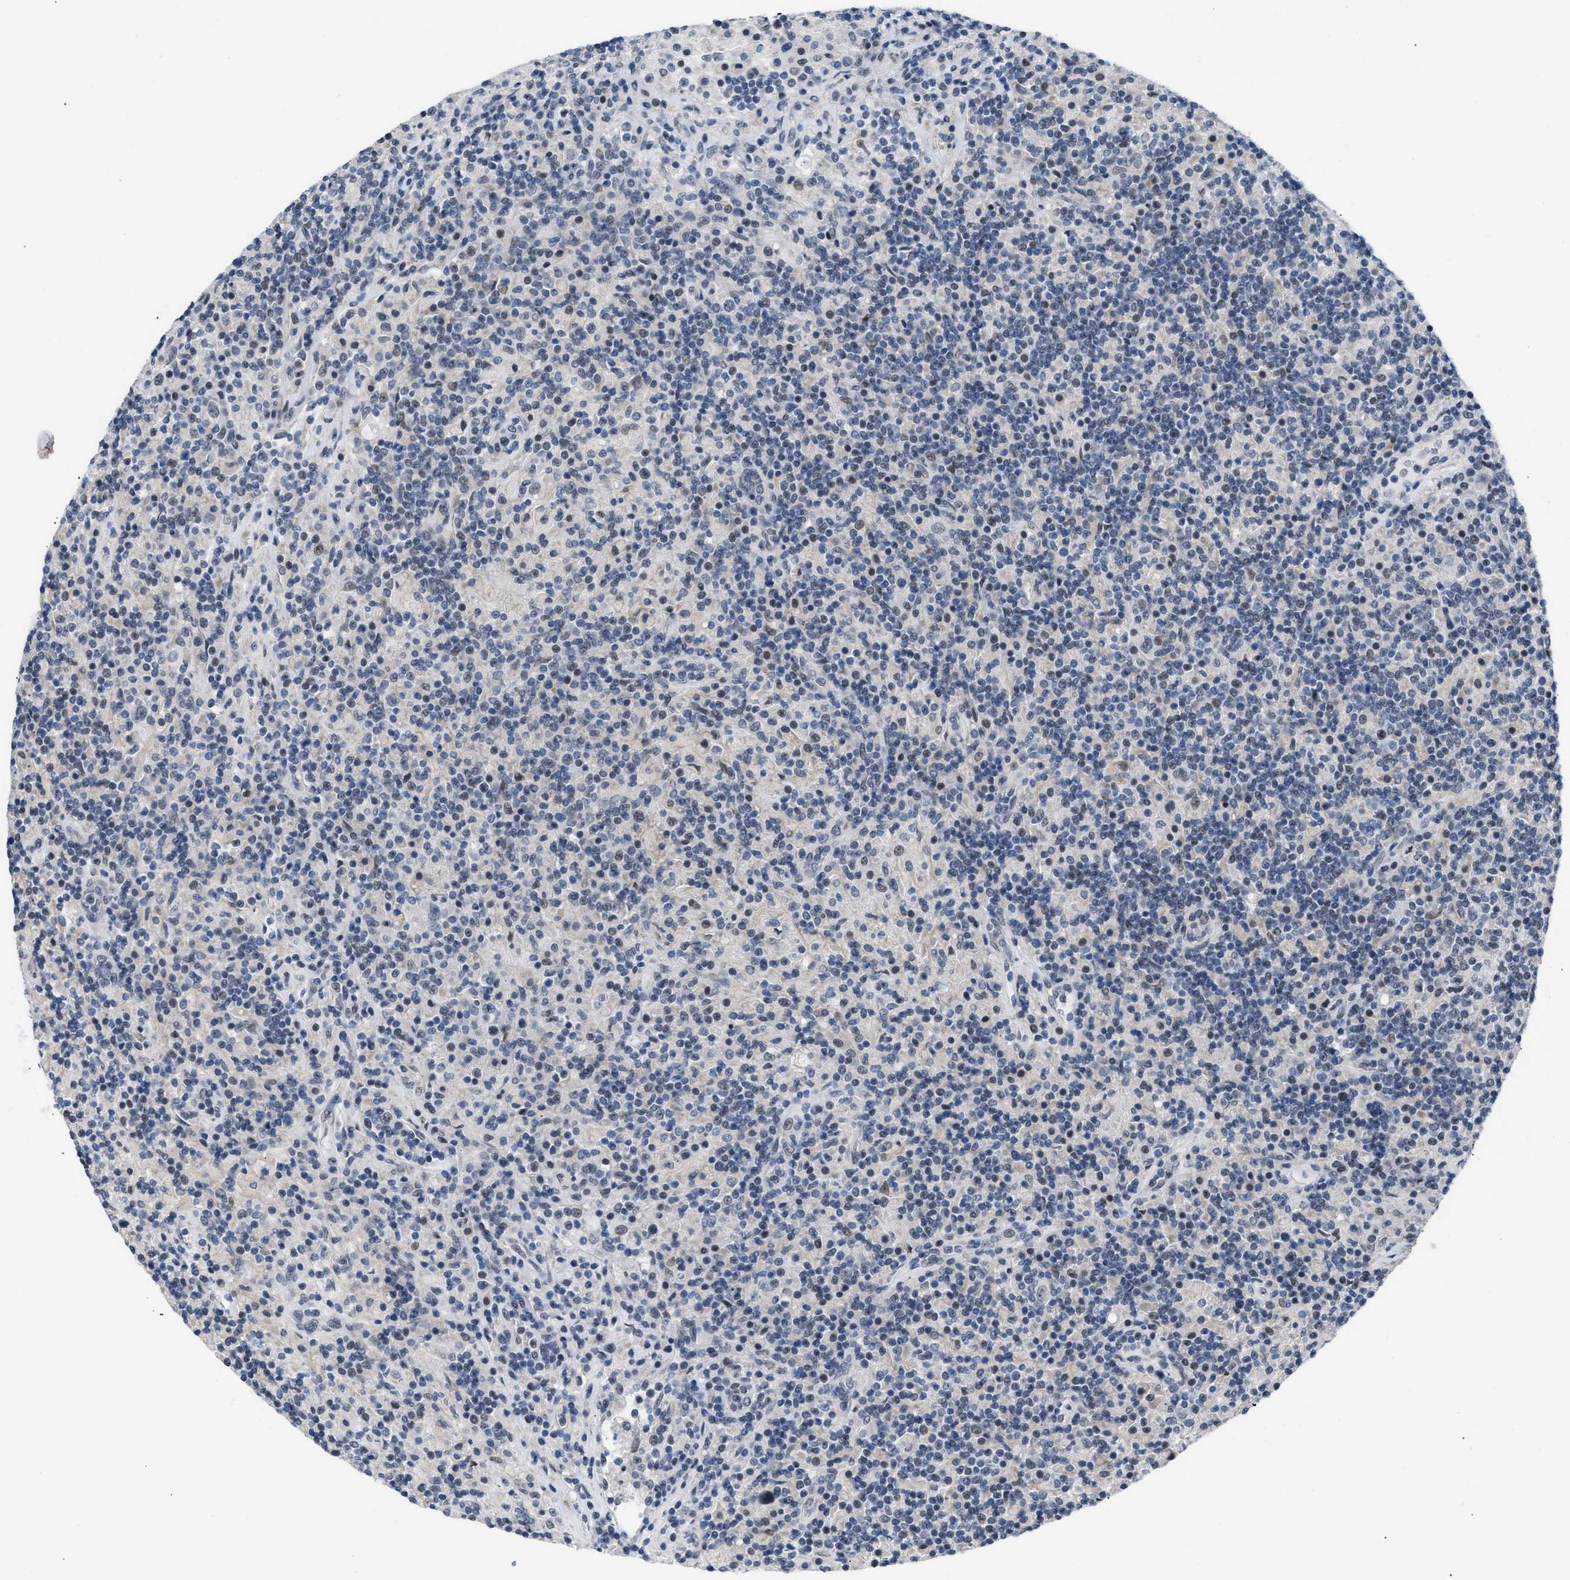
{"staining": {"intensity": "negative", "quantity": "none", "location": "none"}, "tissue": "lymphoma", "cell_type": "Tumor cells", "image_type": "cancer", "snomed": [{"axis": "morphology", "description": "Hodgkin's disease, NOS"}, {"axis": "topography", "description": "Lymph node"}], "caption": "High power microscopy image of an IHC image of lymphoma, revealing no significant positivity in tumor cells.", "gene": "TXNRD3", "patient": {"sex": "male", "age": 70}}